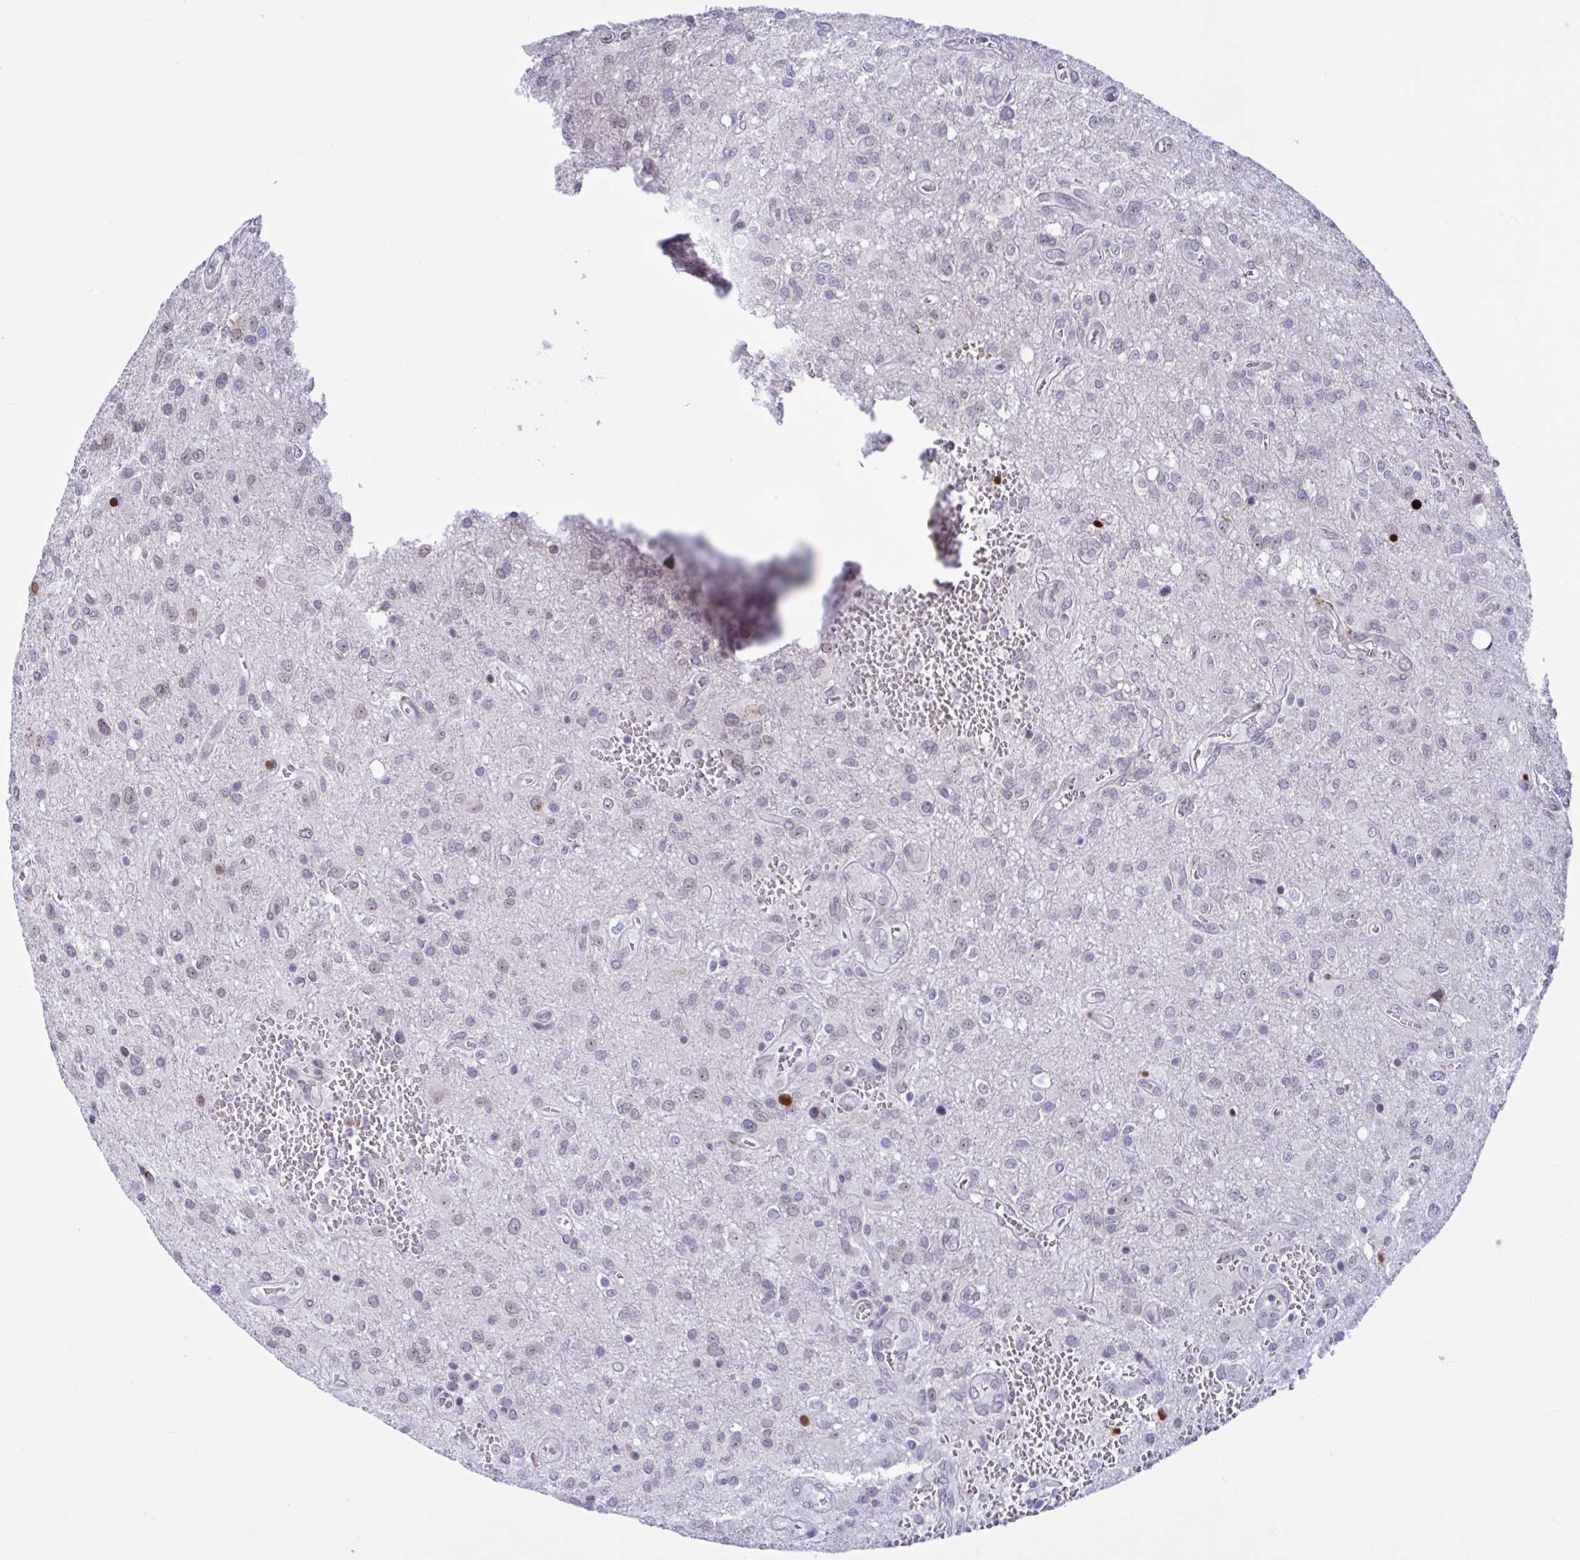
{"staining": {"intensity": "weak", "quantity": "<25%", "location": "nuclear"}, "tissue": "glioma", "cell_type": "Tumor cells", "image_type": "cancer", "snomed": [{"axis": "morphology", "description": "Glioma, malignant, Low grade"}, {"axis": "topography", "description": "Brain"}], "caption": "High power microscopy histopathology image of an immunohistochemistry histopathology image of malignant glioma (low-grade), revealing no significant staining in tumor cells. (DAB (3,3'-diaminobenzidine) immunohistochemistry, high magnification).", "gene": "DOCK11", "patient": {"sex": "male", "age": 66}}